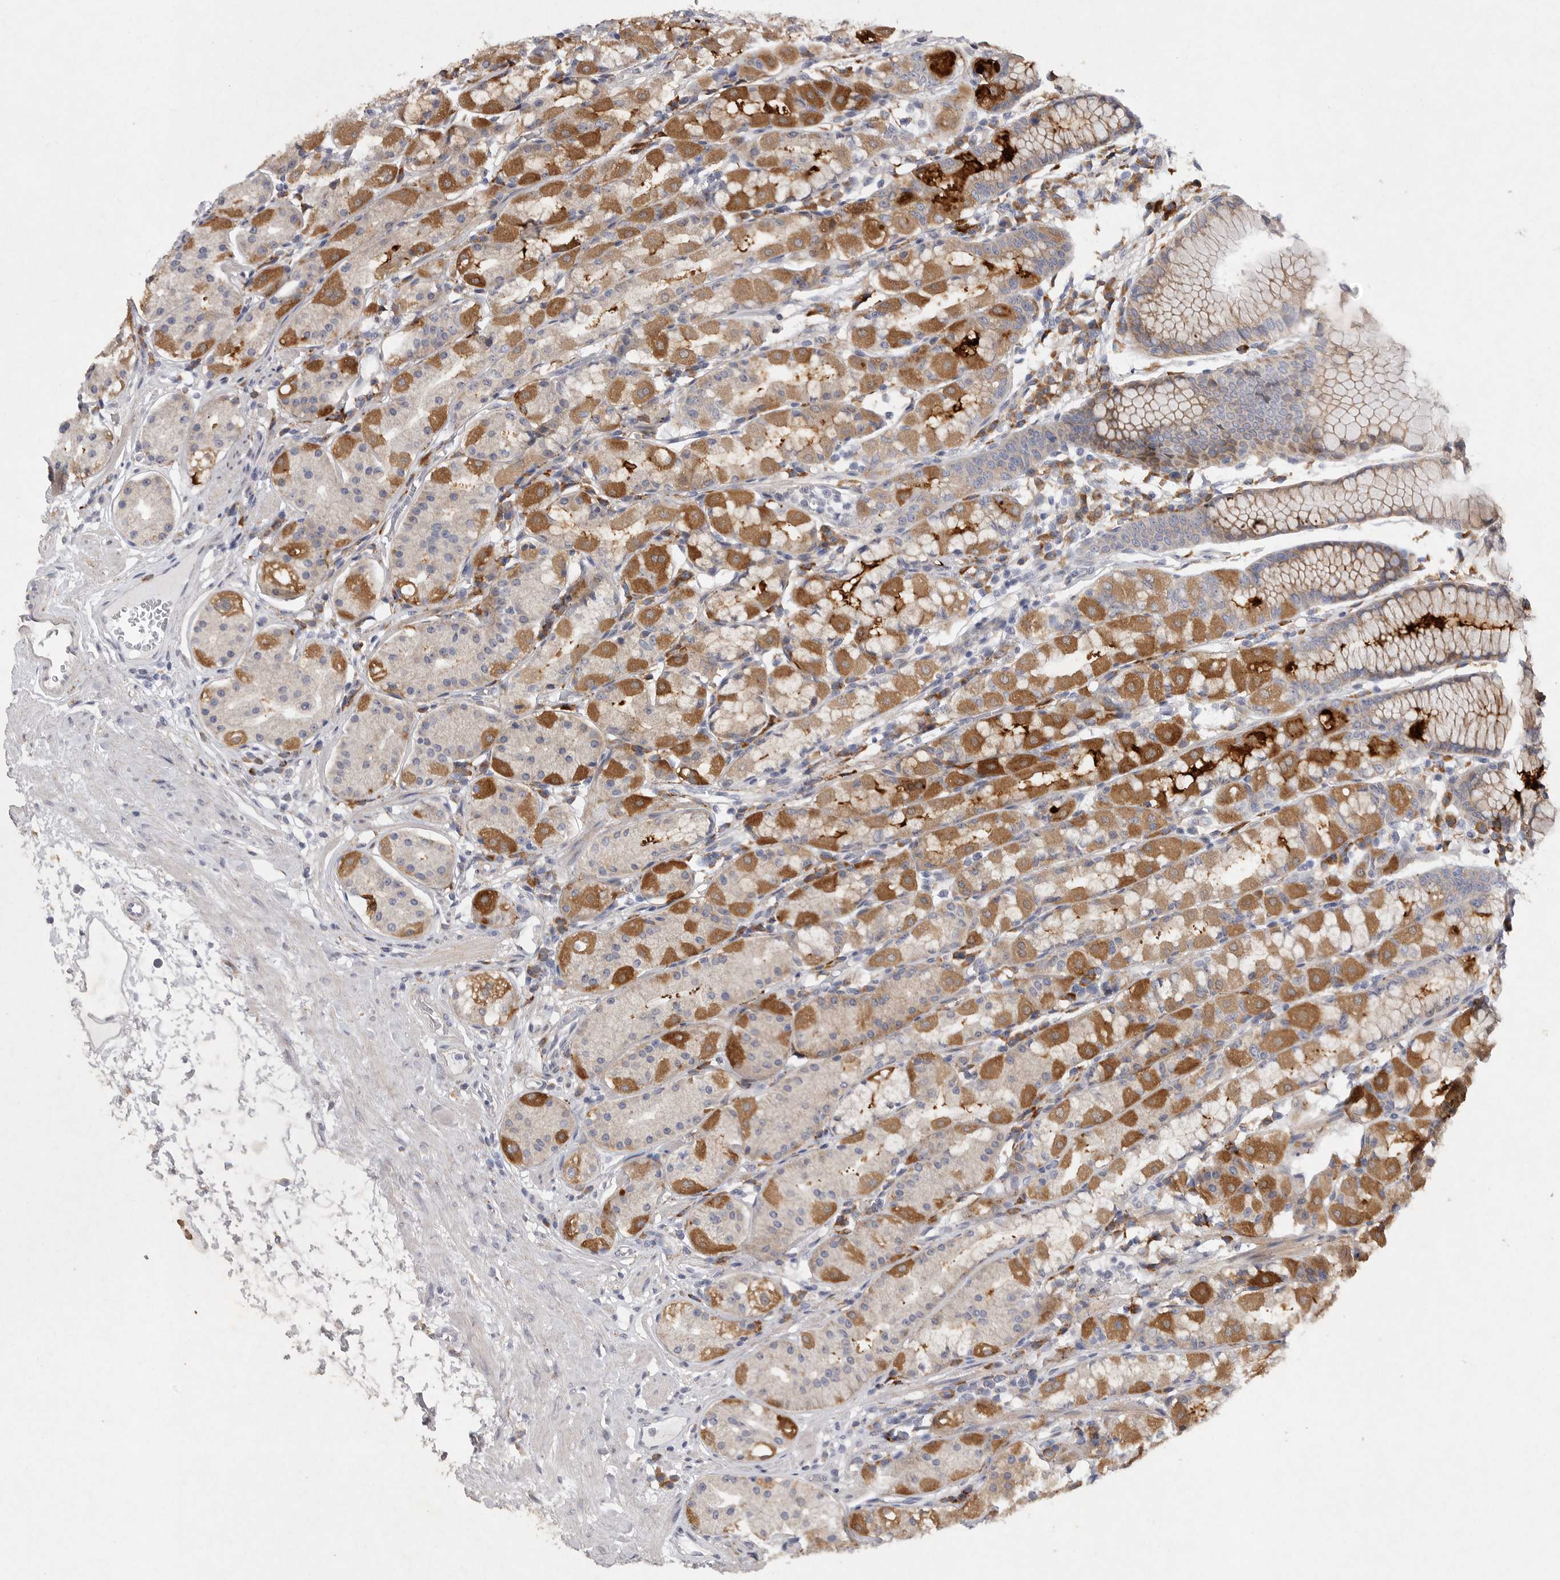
{"staining": {"intensity": "moderate", "quantity": "25%-75%", "location": "cytoplasmic/membranous"}, "tissue": "stomach", "cell_type": "Glandular cells", "image_type": "normal", "snomed": [{"axis": "morphology", "description": "Normal tissue, NOS"}, {"axis": "topography", "description": "Stomach, lower"}], "caption": "DAB immunohistochemical staining of unremarkable stomach displays moderate cytoplasmic/membranous protein staining in approximately 25%-75% of glandular cells. The staining was performed using DAB (3,3'-diaminobenzidine), with brown indicating positive protein expression. Nuclei are stained blue with hematoxylin.", "gene": "EDEM3", "patient": {"sex": "female", "age": 56}}